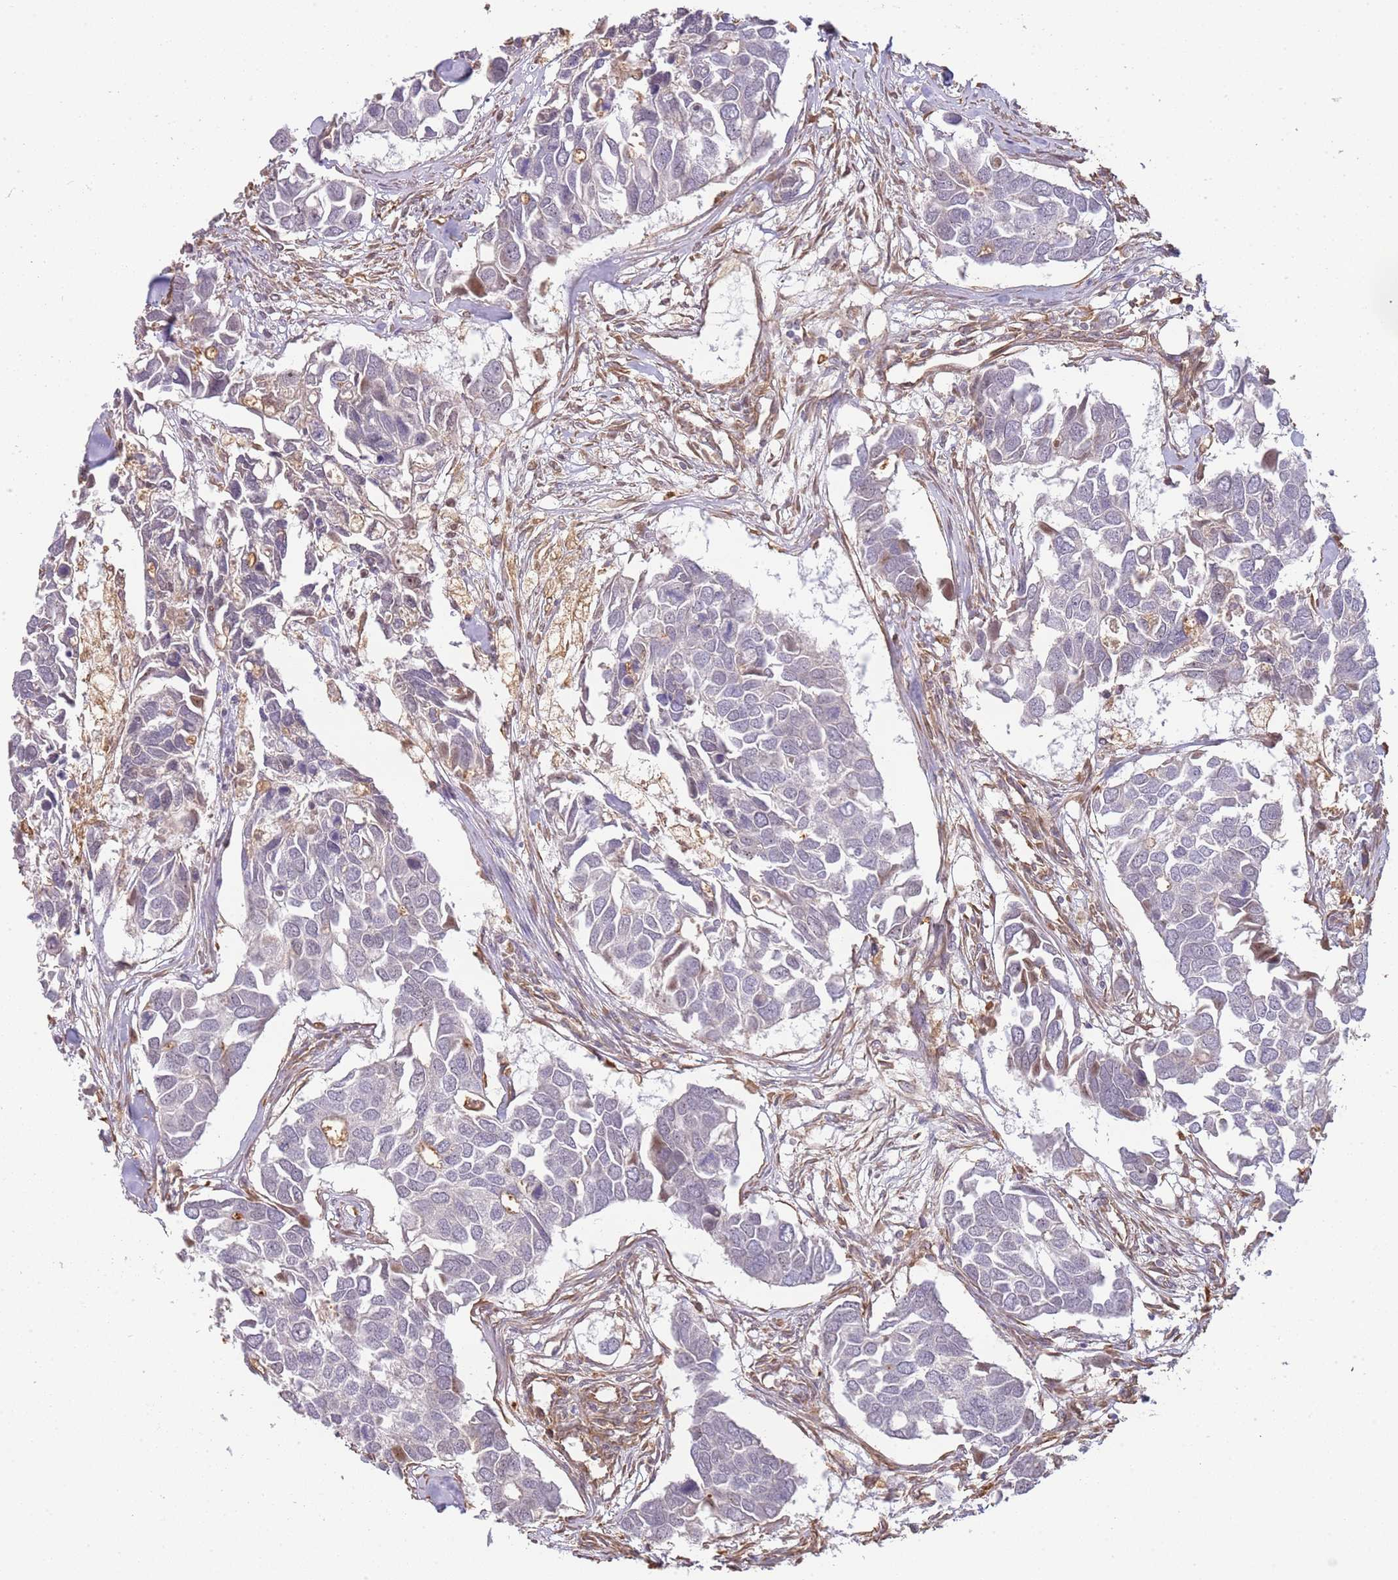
{"staining": {"intensity": "negative", "quantity": "none", "location": "none"}, "tissue": "breast cancer", "cell_type": "Tumor cells", "image_type": "cancer", "snomed": [{"axis": "morphology", "description": "Duct carcinoma"}, {"axis": "topography", "description": "Breast"}], "caption": "High power microscopy photomicrograph of an immunohistochemistry photomicrograph of breast cancer (invasive ductal carcinoma), revealing no significant positivity in tumor cells.", "gene": "SURF2", "patient": {"sex": "female", "age": 83}}